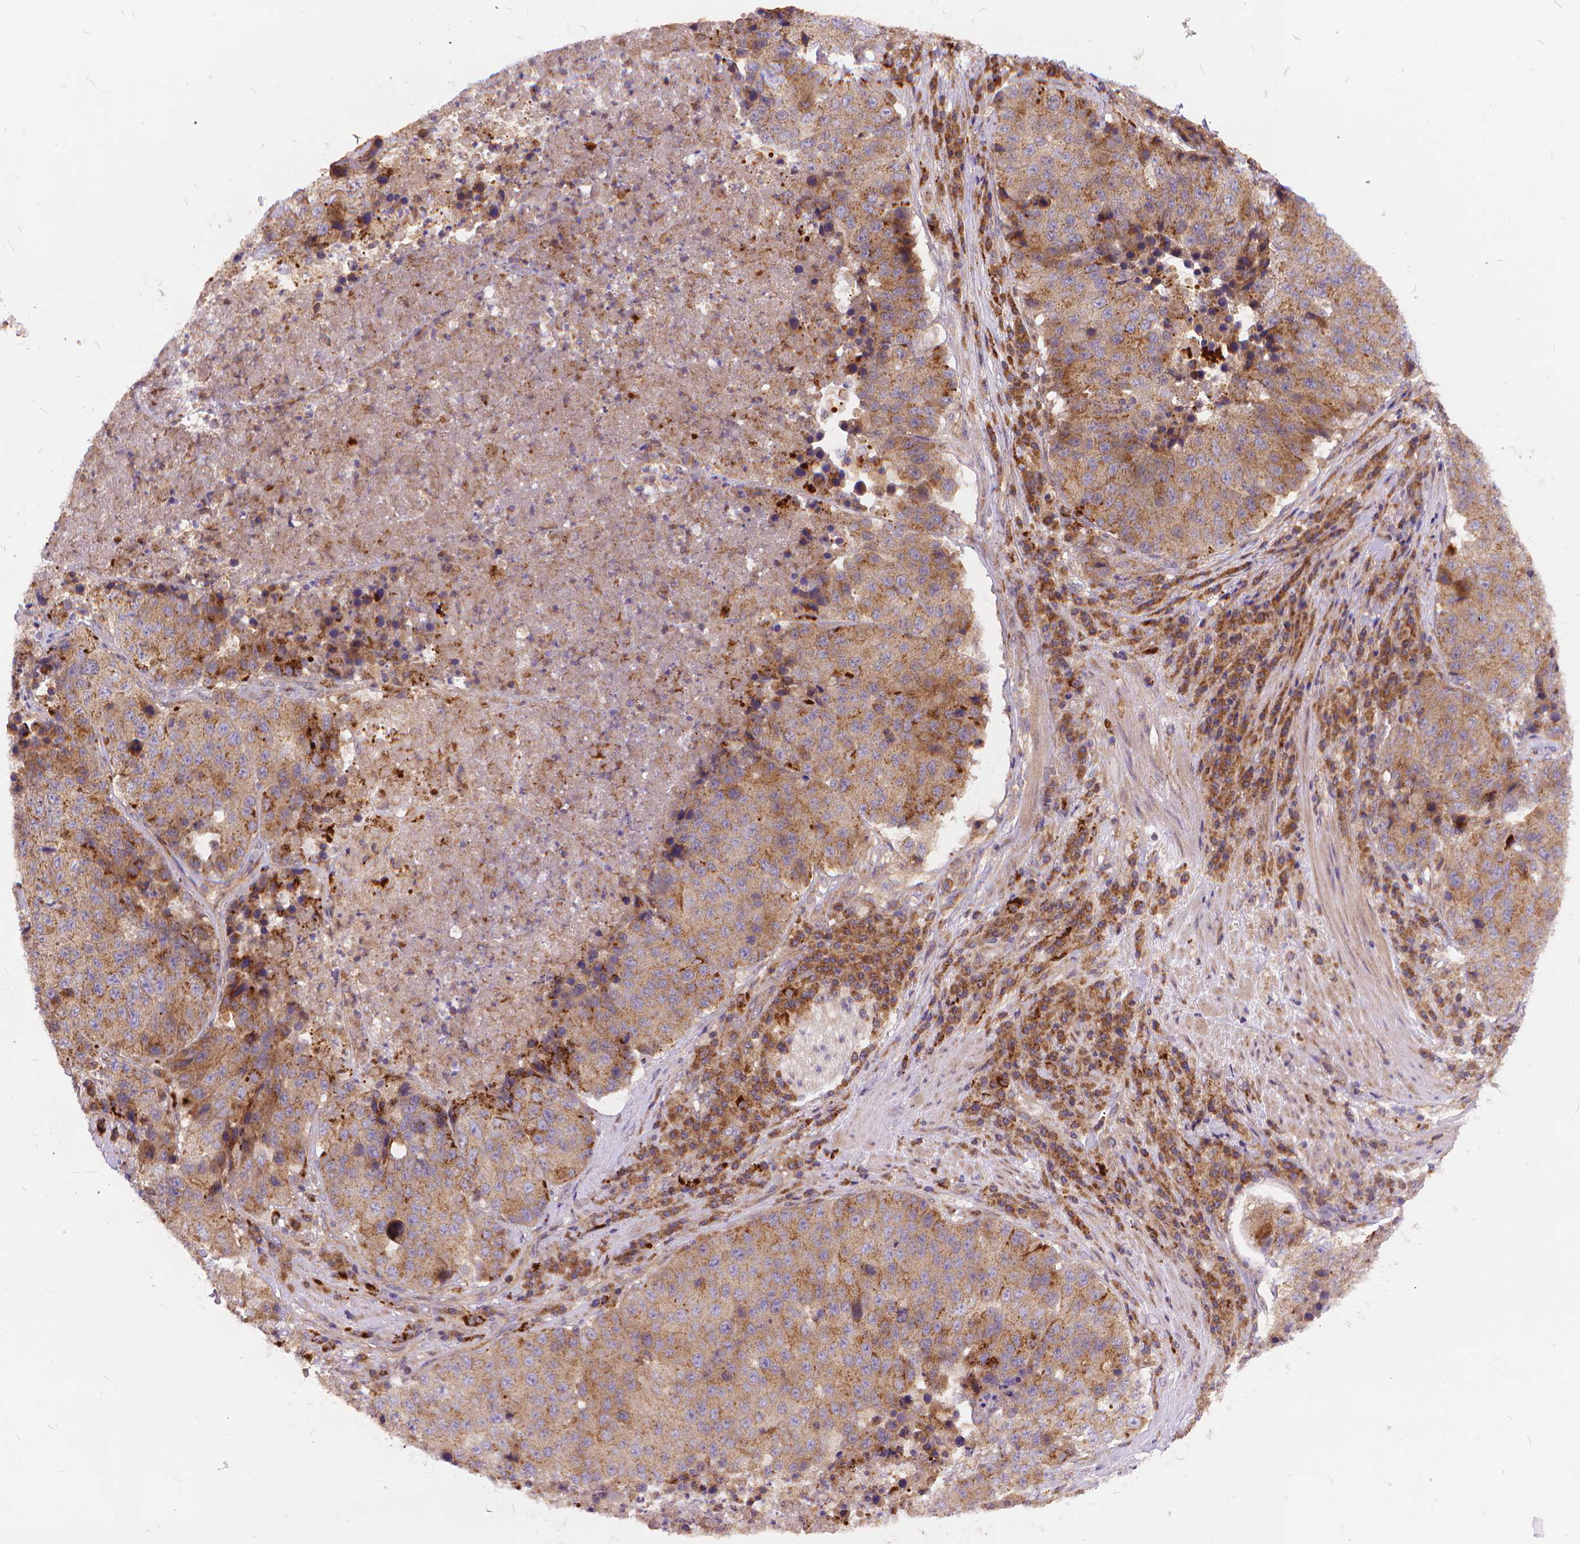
{"staining": {"intensity": "weak", "quantity": ">75%", "location": "cytoplasmic/membranous"}, "tissue": "stomach cancer", "cell_type": "Tumor cells", "image_type": "cancer", "snomed": [{"axis": "morphology", "description": "Adenocarcinoma, NOS"}, {"axis": "topography", "description": "Stomach"}], "caption": "Immunohistochemistry of stomach cancer demonstrates low levels of weak cytoplasmic/membranous expression in about >75% of tumor cells. (brown staining indicates protein expression, while blue staining denotes nuclei).", "gene": "ARAP1", "patient": {"sex": "male", "age": 71}}